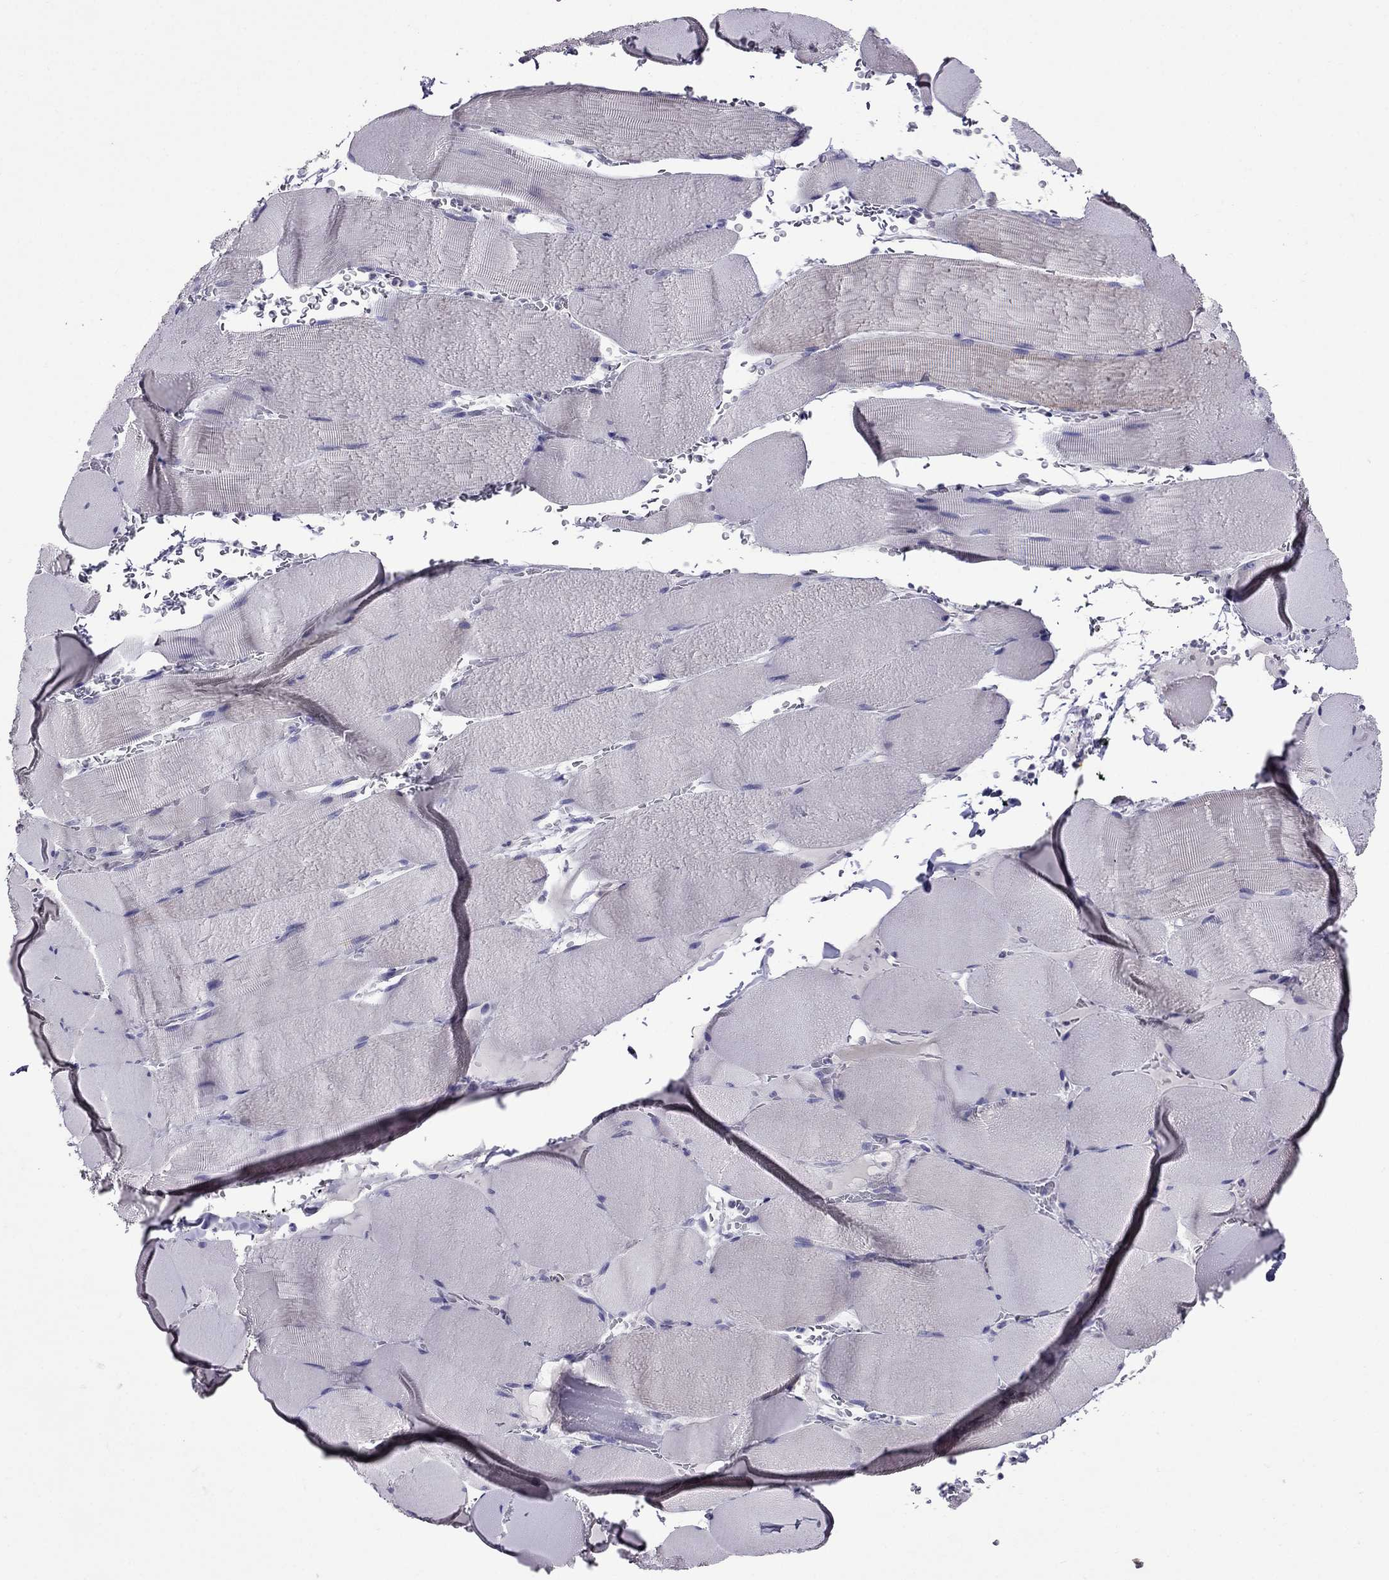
{"staining": {"intensity": "negative", "quantity": "none", "location": "none"}, "tissue": "skeletal muscle", "cell_type": "Myocytes", "image_type": "normal", "snomed": [{"axis": "morphology", "description": "Normal tissue, NOS"}, {"axis": "topography", "description": "Skeletal muscle"}], "caption": "Immunohistochemistry micrograph of benign human skeletal muscle stained for a protein (brown), which exhibits no positivity in myocytes. (DAB (3,3'-diaminobenzidine) immunohistochemistry, high magnification).", "gene": "OXCT2", "patient": {"sex": "male", "age": 56}}